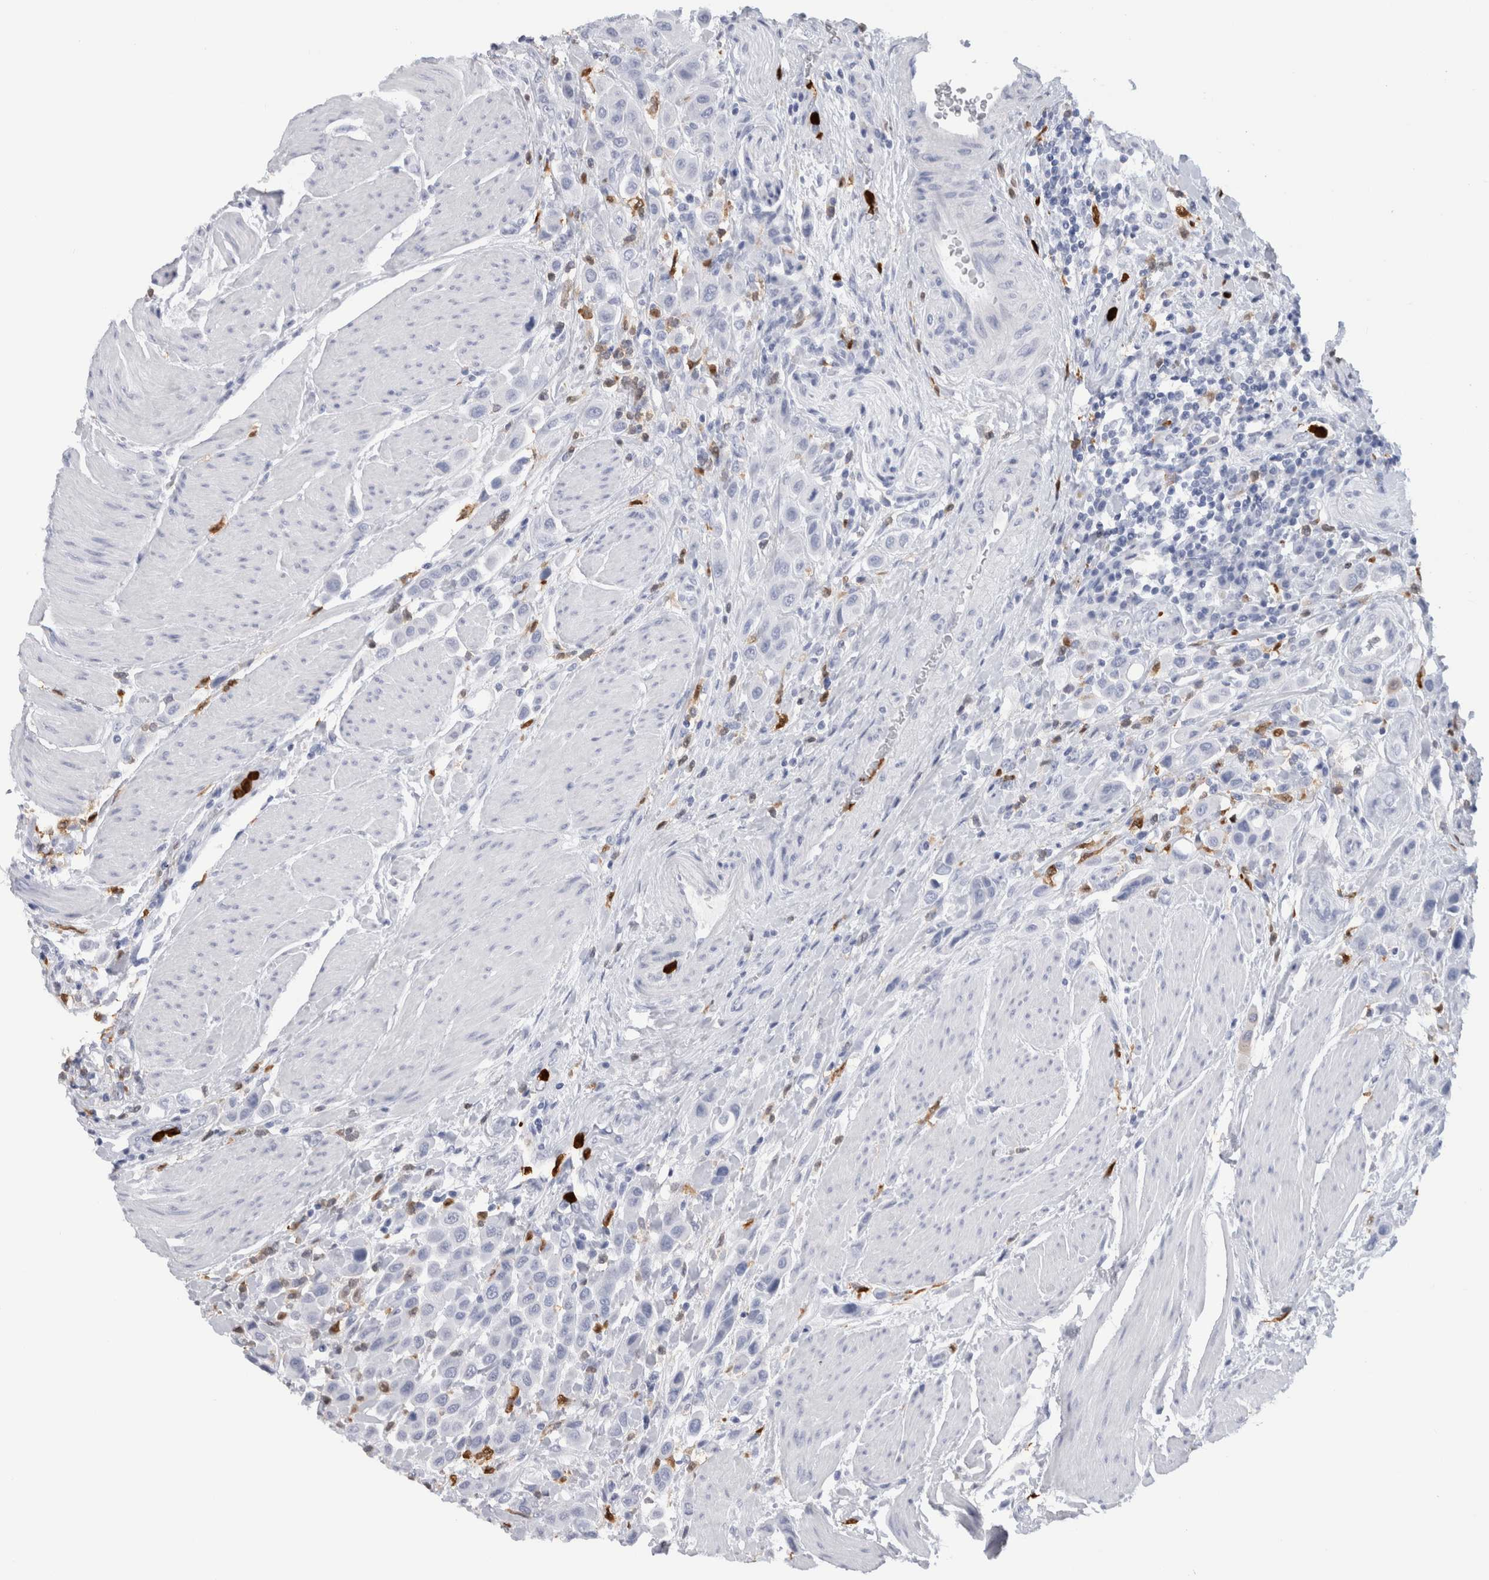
{"staining": {"intensity": "negative", "quantity": "none", "location": "none"}, "tissue": "urothelial cancer", "cell_type": "Tumor cells", "image_type": "cancer", "snomed": [{"axis": "morphology", "description": "Urothelial carcinoma, High grade"}, {"axis": "topography", "description": "Urinary bladder"}], "caption": "Immunohistochemistry micrograph of neoplastic tissue: human urothelial carcinoma (high-grade) stained with DAB displays no significant protein positivity in tumor cells. Brightfield microscopy of IHC stained with DAB (brown) and hematoxylin (blue), captured at high magnification.", "gene": "S100A8", "patient": {"sex": "male", "age": 50}}